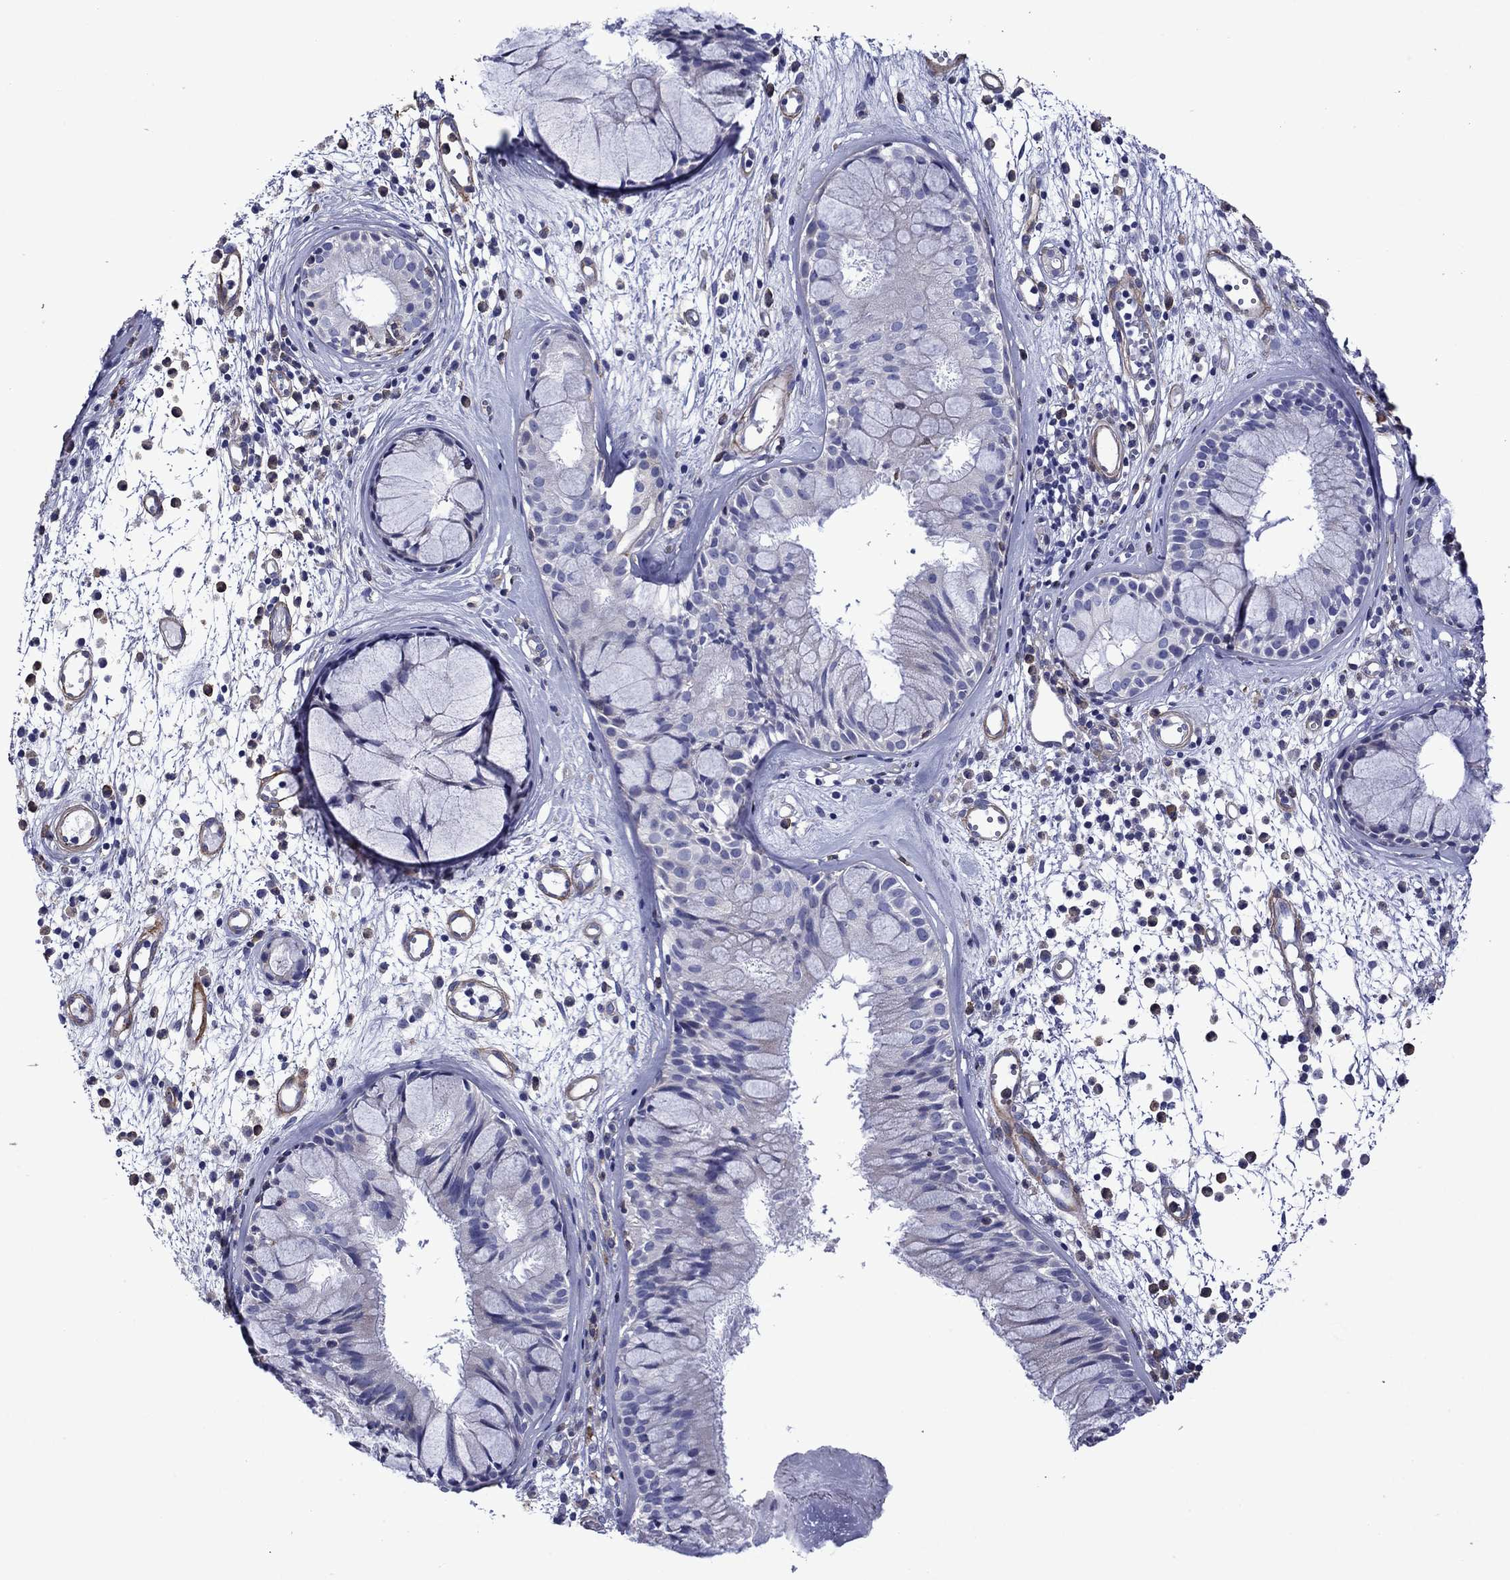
{"staining": {"intensity": "negative", "quantity": "none", "location": "none"}, "tissue": "nasopharynx", "cell_type": "Respiratory epithelial cells", "image_type": "normal", "snomed": [{"axis": "morphology", "description": "Normal tissue, NOS"}, {"axis": "topography", "description": "Nasopharynx"}], "caption": "Micrograph shows no protein staining in respiratory epithelial cells of benign nasopharynx. (Stains: DAB (3,3'-diaminobenzidine) IHC with hematoxylin counter stain, Microscopy: brightfield microscopy at high magnification).", "gene": "HSPG2", "patient": {"sex": "male", "age": 77}}